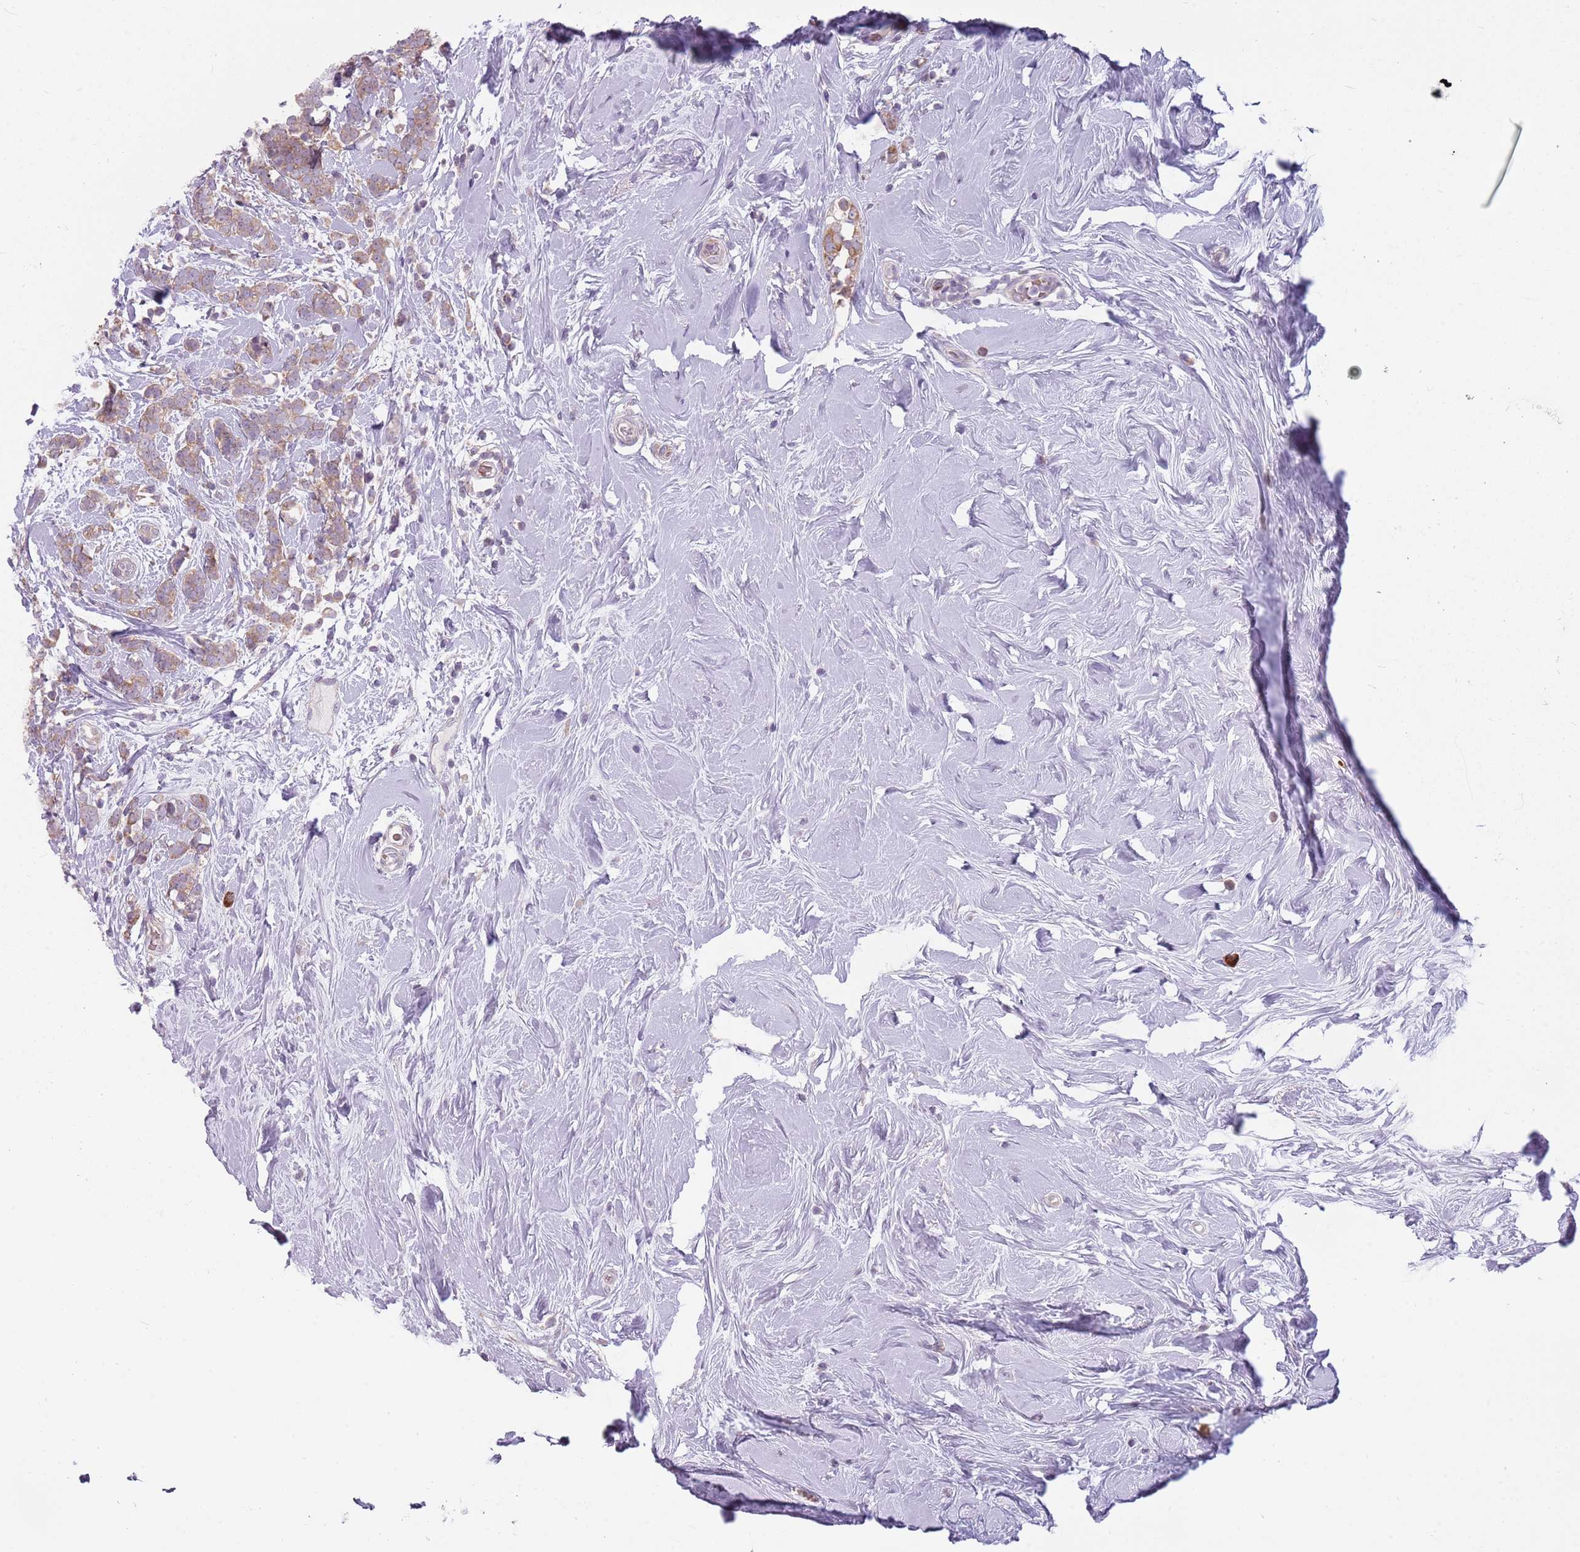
{"staining": {"intensity": "weak", "quantity": ">75%", "location": "cytoplasmic/membranous"}, "tissue": "breast cancer", "cell_type": "Tumor cells", "image_type": "cancer", "snomed": [{"axis": "morphology", "description": "Lobular carcinoma"}, {"axis": "topography", "description": "Breast"}], "caption": "Lobular carcinoma (breast) tissue reveals weak cytoplasmic/membranous staining in approximately >75% of tumor cells, visualized by immunohistochemistry. The staining was performed using DAB (3,3'-diaminobenzidine) to visualize the protein expression in brown, while the nuclei were stained in blue with hematoxylin (Magnification: 20x).", "gene": "HSPA14", "patient": {"sex": "female", "age": 58}}